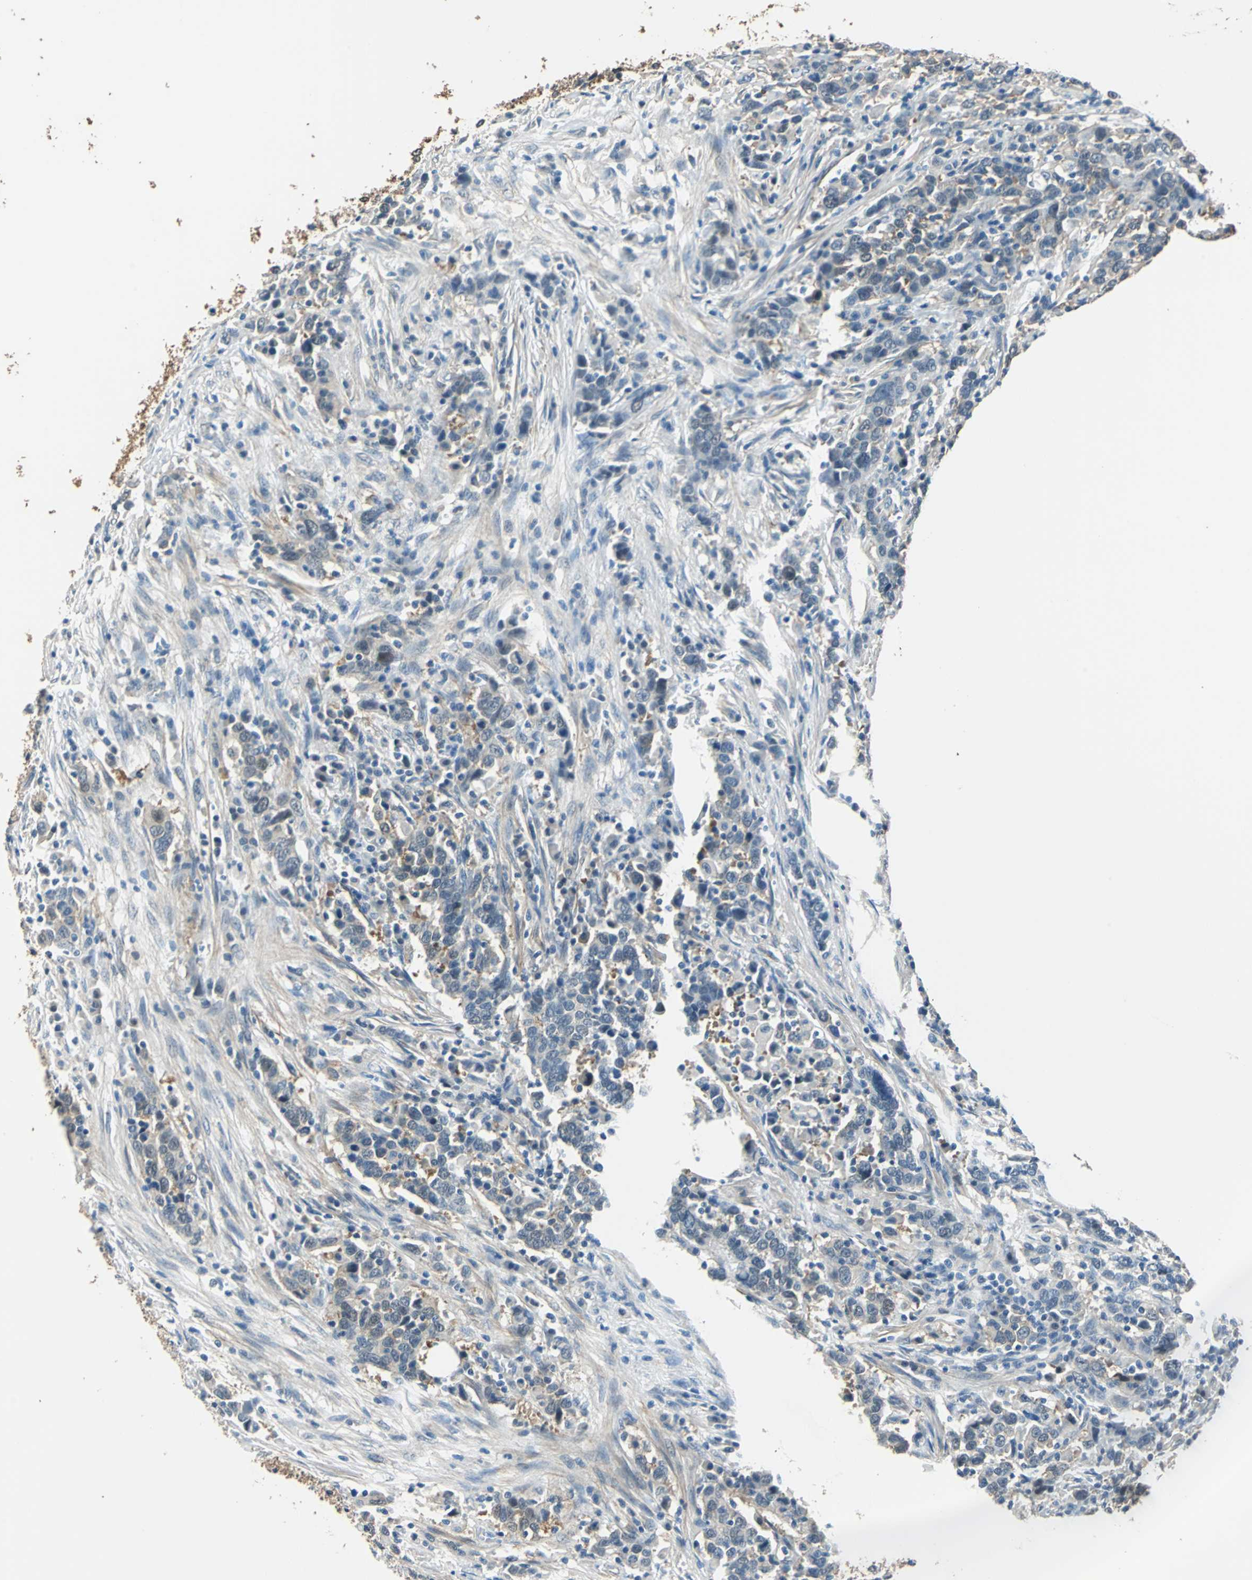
{"staining": {"intensity": "moderate", "quantity": ">75%", "location": "cytoplasmic/membranous"}, "tissue": "urothelial cancer", "cell_type": "Tumor cells", "image_type": "cancer", "snomed": [{"axis": "morphology", "description": "Urothelial carcinoma, High grade"}, {"axis": "topography", "description": "Urinary bladder"}], "caption": "Urothelial cancer tissue shows moderate cytoplasmic/membranous staining in about >75% of tumor cells, visualized by immunohistochemistry. Using DAB (3,3'-diaminobenzidine) (brown) and hematoxylin (blue) stains, captured at high magnification using brightfield microscopy.", "gene": "FKBP4", "patient": {"sex": "male", "age": 61}}